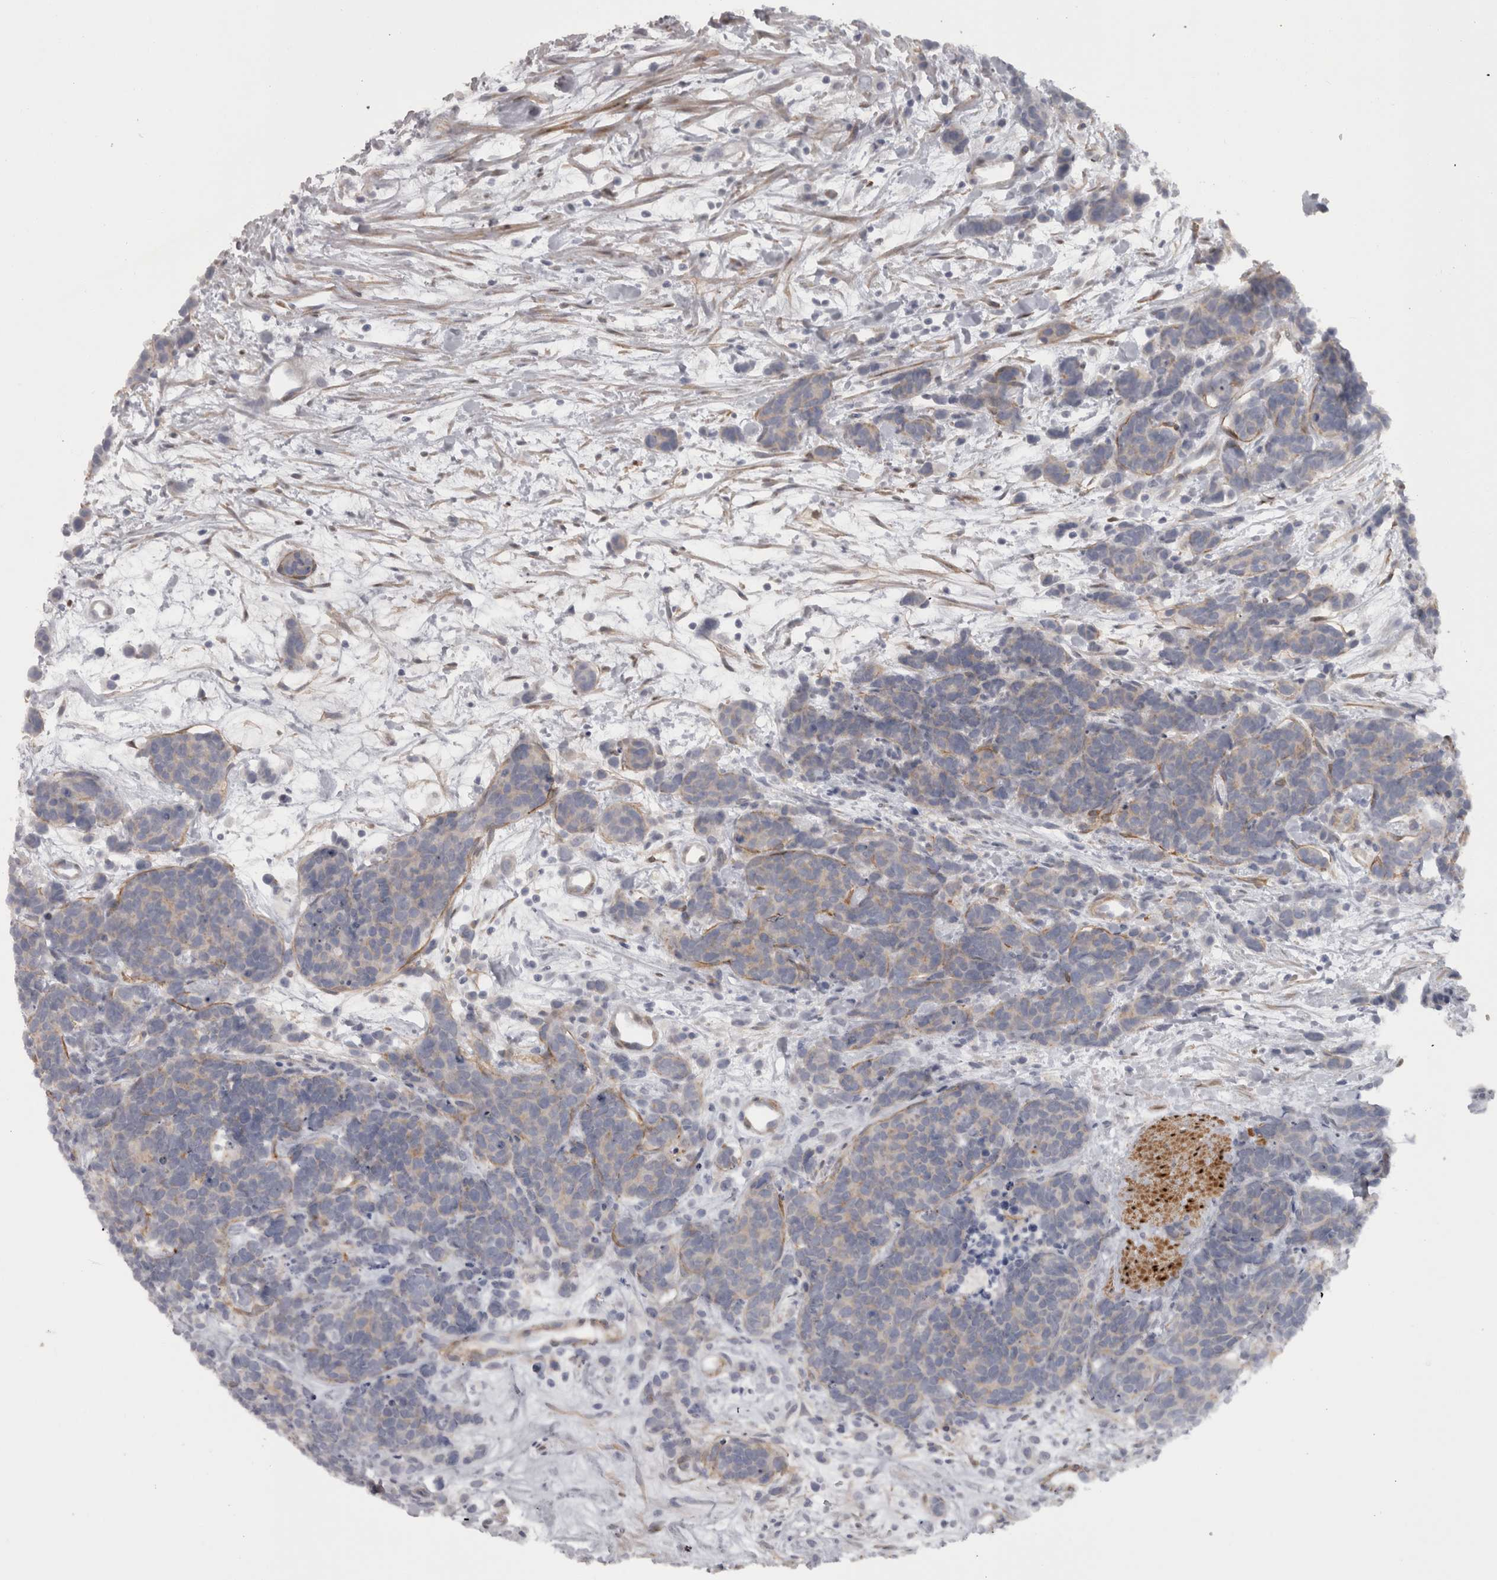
{"staining": {"intensity": "negative", "quantity": "none", "location": "none"}, "tissue": "carcinoid", "cell_type": "Tumor cells", "image_type": "cancer", "snomed": [{"axis": "morphology", "description": "Carcinoma, NOS"}, {"axis": "morphology", "description": "Carcinoid, malignant, NOS"}, {"axis": "topography", "description": "Urinary bladder"}], "caption": "IHC image of carcinoid (malignant) stained for a protein (brown), which displays no positivity in tumor cells.", "gene": "PPP1R12B", "patient": {"sex": "male", "age": 57}}